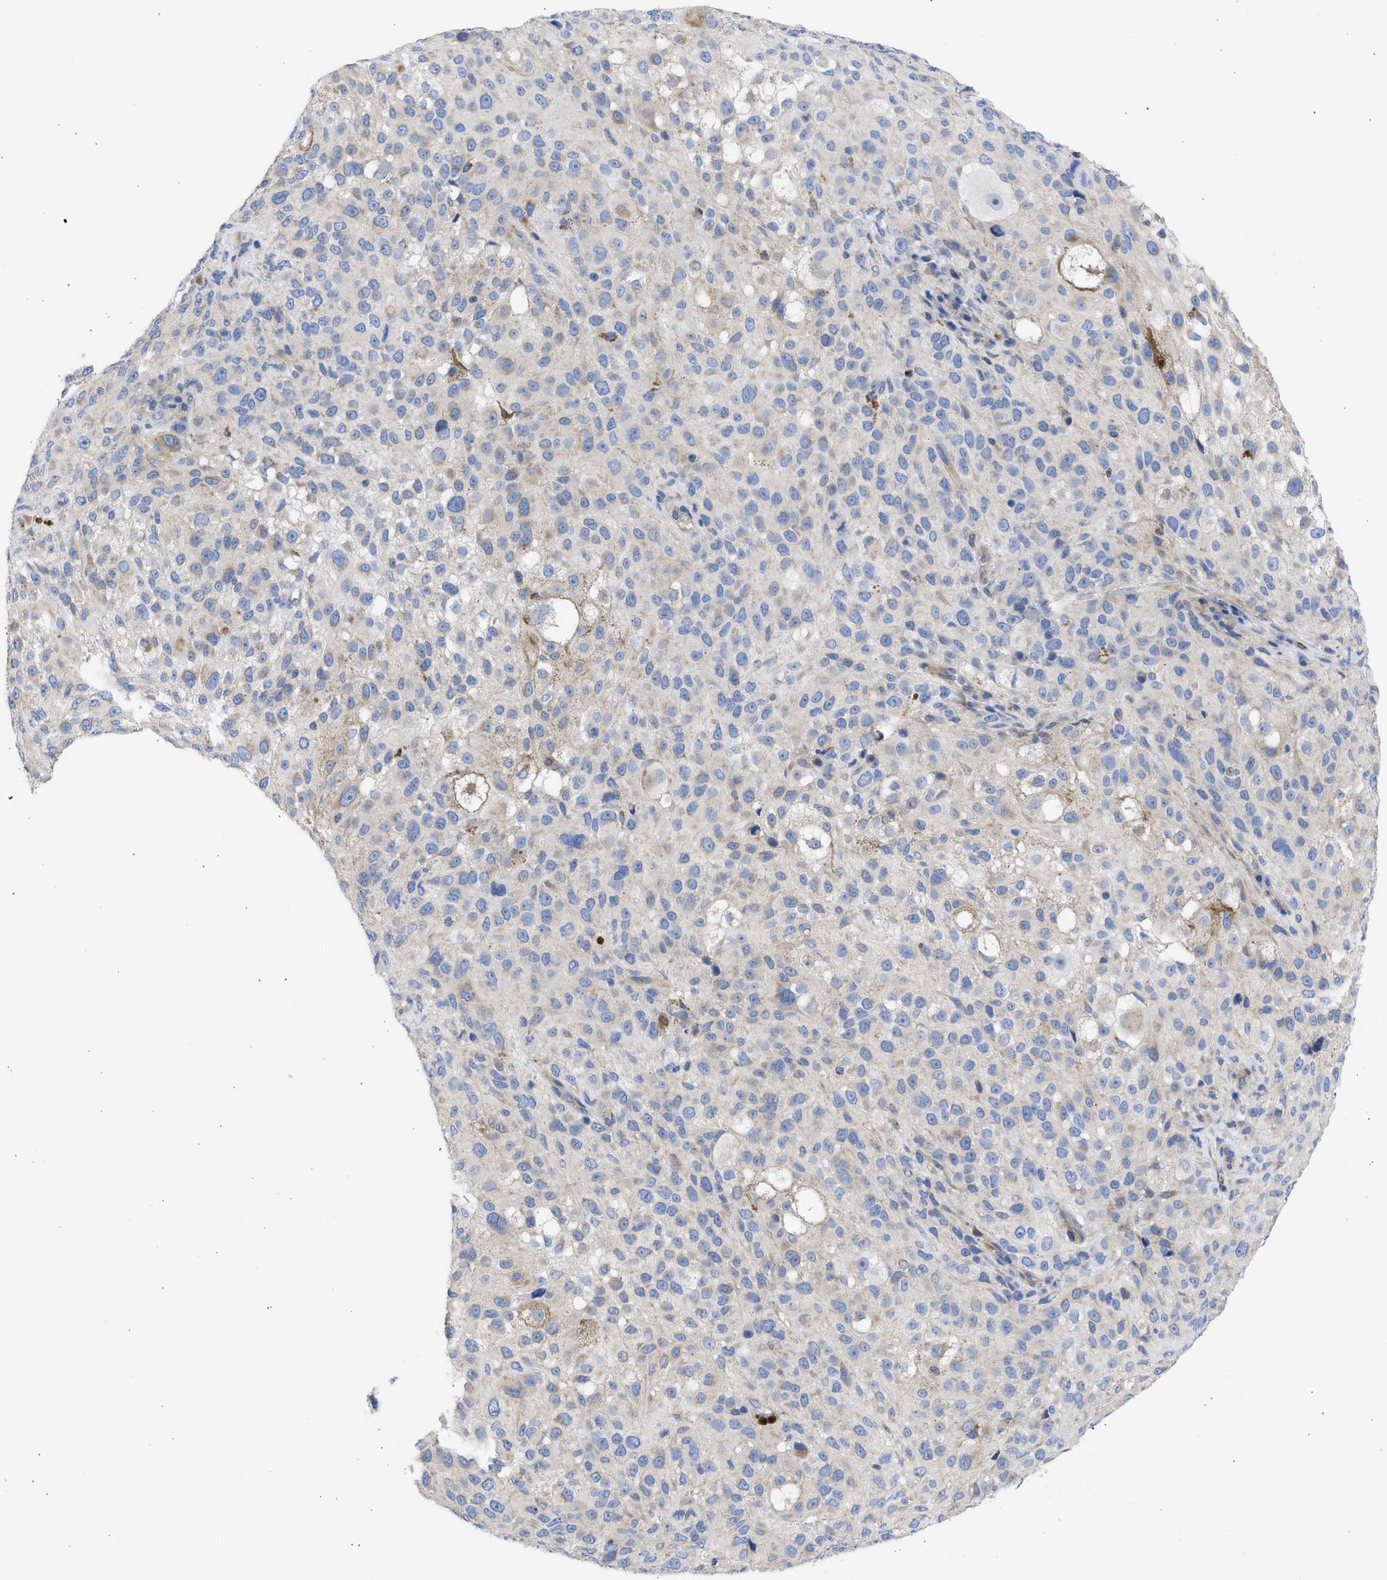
{"staining": {"intensity": "negative", "quantity": "none", "location": "none"}, "tissue": "melanoma", "cell_type": "Tumor cells", "image_type": "cancer", "snomed": [{"axis": "morphology", "description": "Necrosis, NOS"}, {"axis": "morphology", "description": "Malignant melanoma, NOS"}, {"axis": "topography", "description": "Skin"}], "caption": "There is no significant positivity in tumor cells of melanoma.", "gene": "BTG3", "patient": {"sex": "female", "age": 87}}